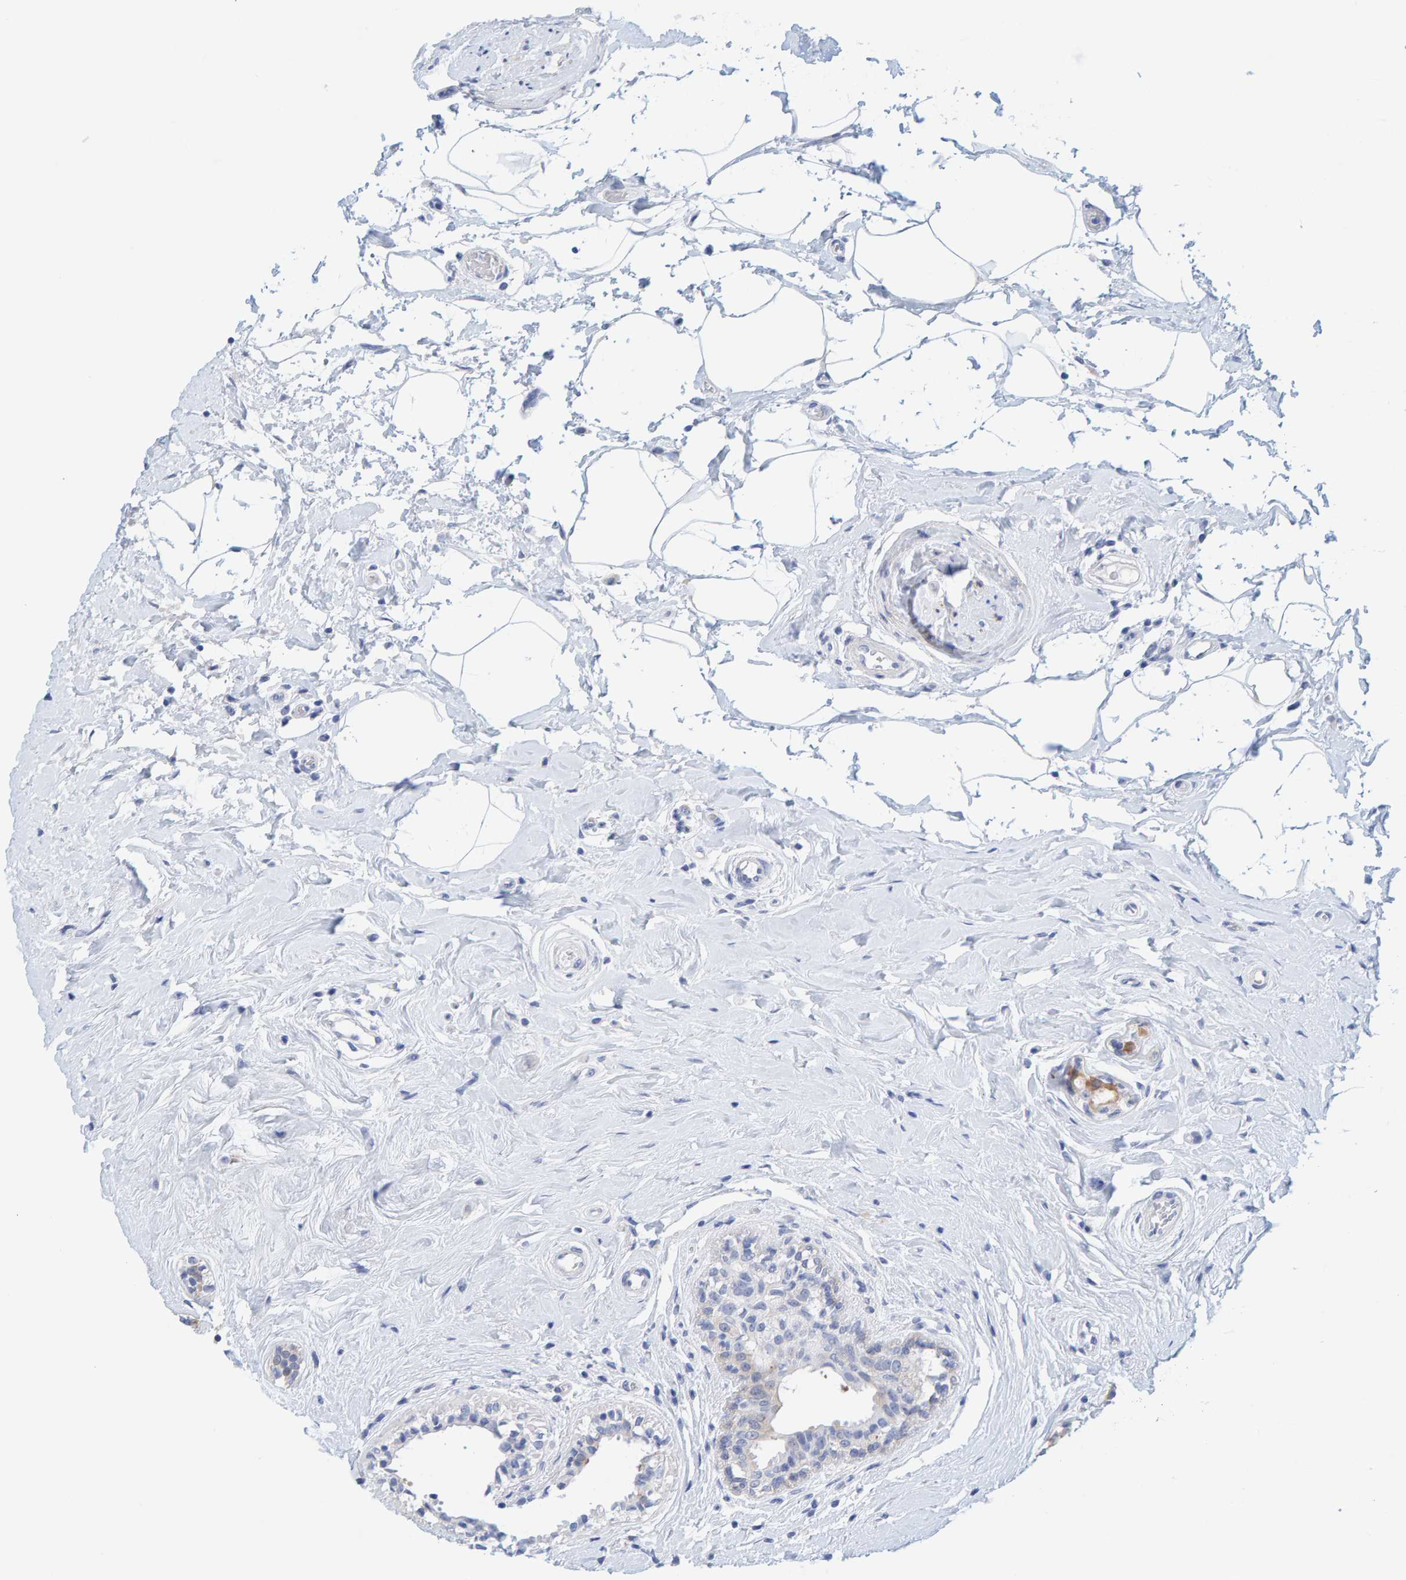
{"staining": {"intensity": "weak", "quantity": "<25%", "location": "cytoplasmic/membranous"}, "tissue": "breast cancer", "cell_type": "Tumor cells", "image_type": "cancer", "snomed": [{"axis": "morphology", "description": "Duct carcinoma"}, {"axis": "topography", "description": "Breast"}], "caption": "This is an immunohistochemistry (IHC) micrograph of breast cancer. There is no positivity in tumor cells.", "gene": "KLHL11", "patient": {"sex": "female", "age": 55}}